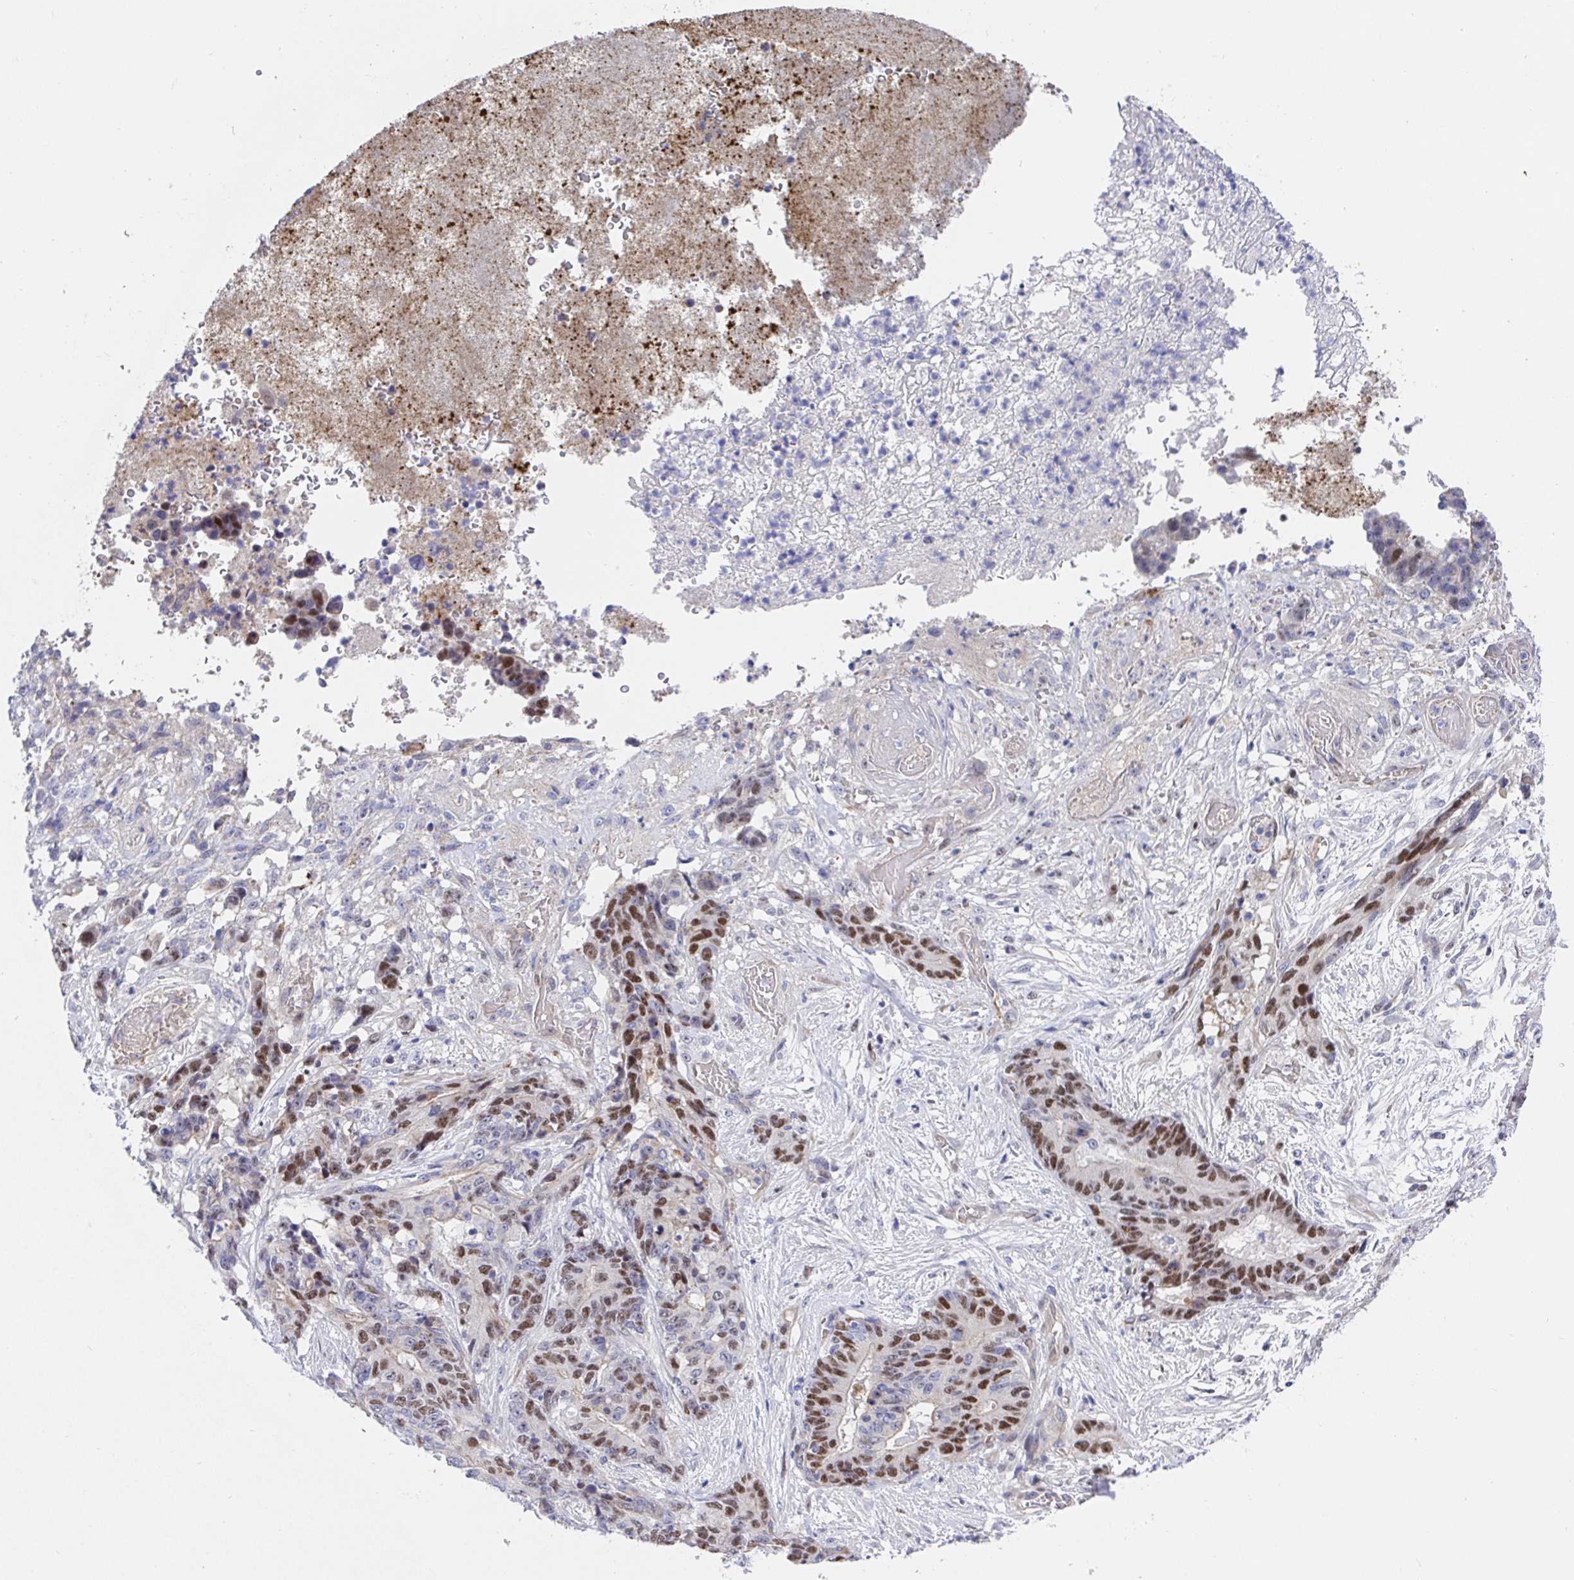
{"staining": {"intensity": "moderate", "quantity": ">75%", "location": "nuclear"}, "tissue": "stomach cancer", "cell_type": "Tumor cells", "image_type": "cancer", "snomed": [{"axis": "morphology", "description": "Normal tissue, NOS"}, {"axis": "morphology", "description": "Adenocarcinoma, NOS"}, {"axis": "topography", "description": "Stomach"}], "caption": "High-power microscopy captured an IHC histopathology image of stomach adenocarcinoma, revealing moderate nuclear positivity in approximately >75% of tumor cells.", "gene": "TIMELESS", "patient": {"sex": "female", "age": 64}}